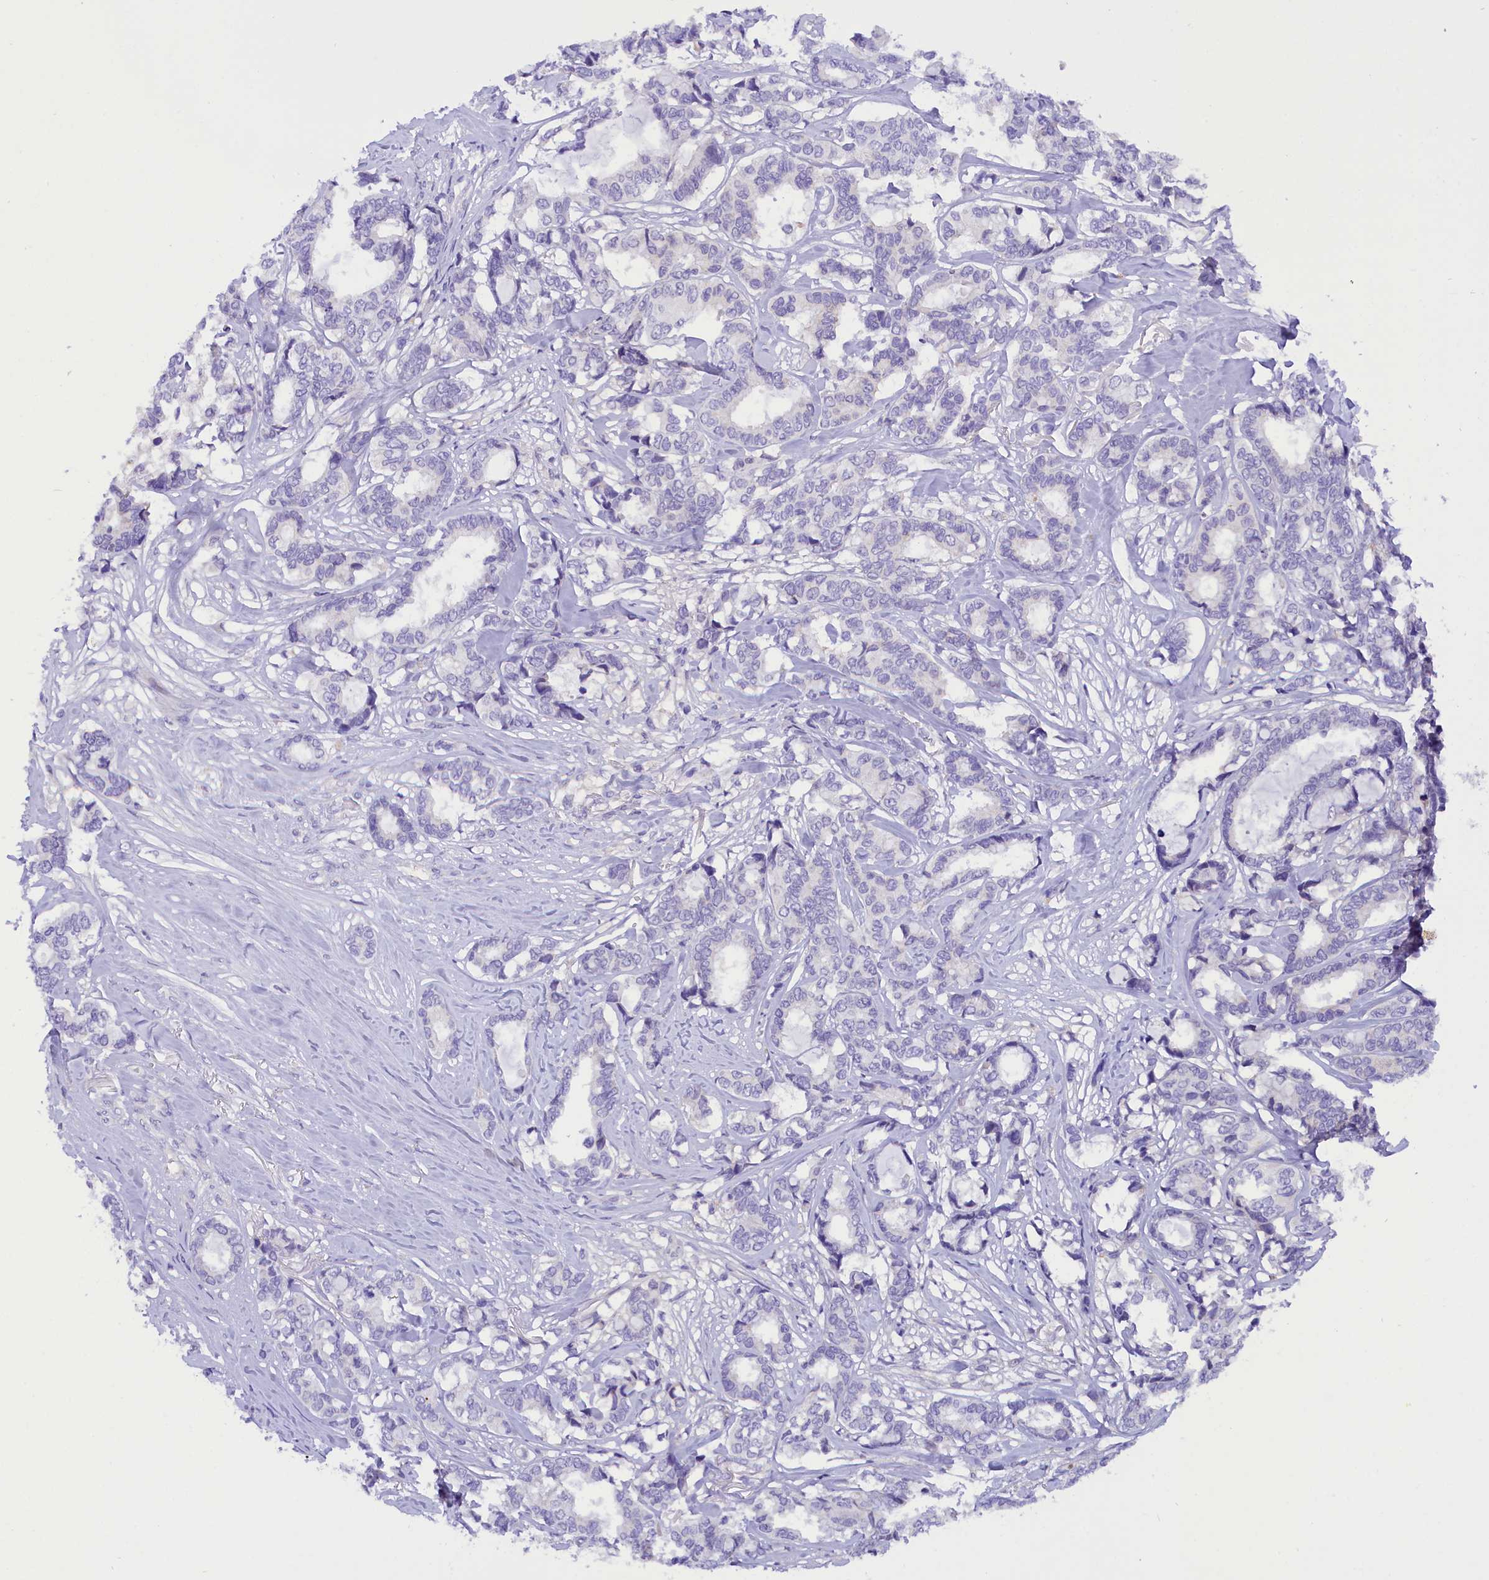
{"staining": {"intensity": "negative", "quantity": "none", "location": "none"}, "tissue": "breast cancer", "cell_type": "Tumor cells", "image_type": "cancer", "snomed": [{"axis": "morphology", "description": "Duct carcinoma"}, {"axis": "topography", "description": "Breast"}], "caption": "Tumor cells show no significant staining in breast cancer (intraductal carcinoma).", "gene": "COL6A5", "patient": {"sex": "female", "age": 87}}